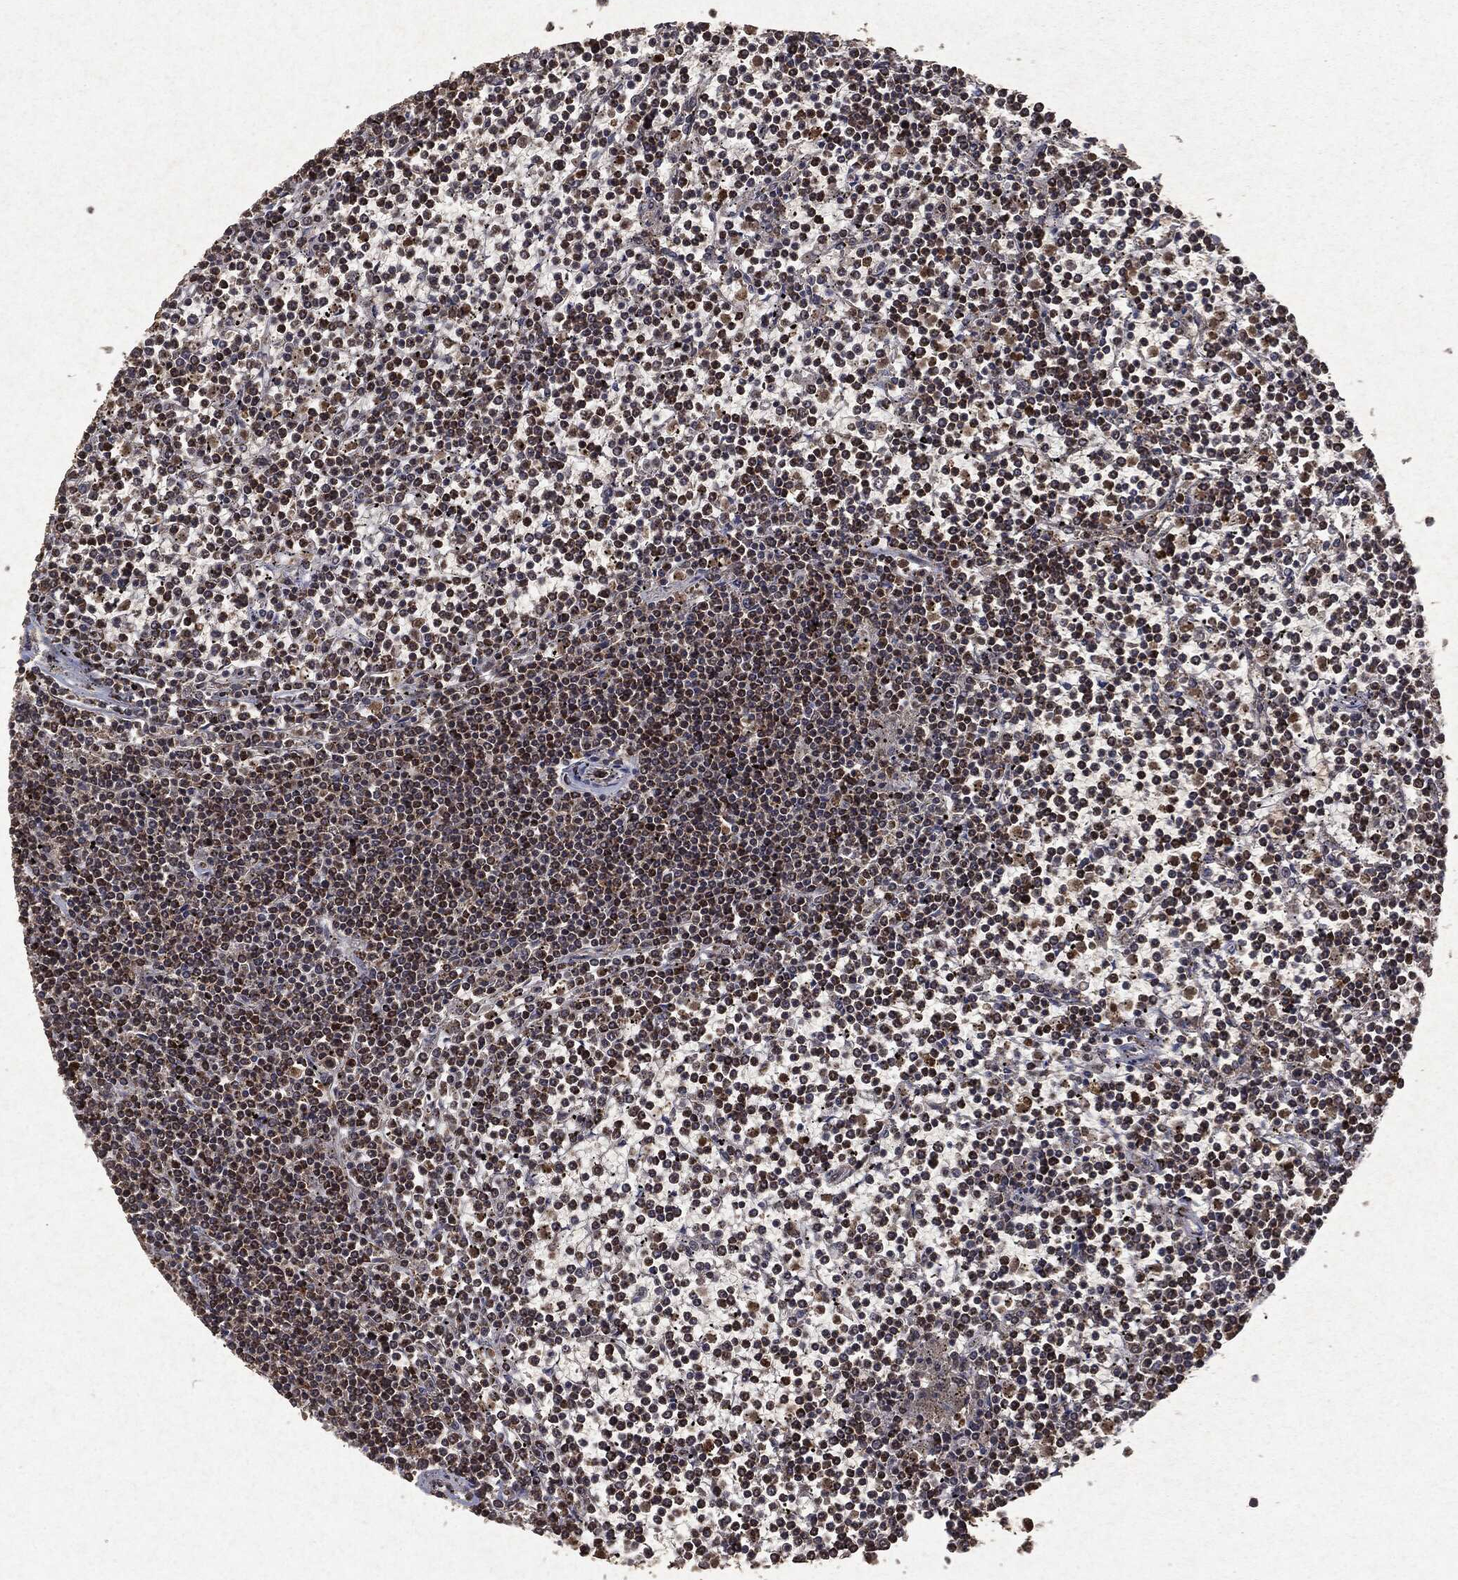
{"staining": {"intensity": "moderate", "quantity": "<25%", "location": "nuclear"}, "tissue": "lymphoma", "cell_type": "Tumor cells", "image_type": "cancer", "snomed": [{"axis": "morphology", "description": "Malignant lymphoma, non-Hodgkin's type, Low grade"}, {"axis": "topography", "description": "Spleen"}], "caption": "Protein analysis of malignant lymphoma, non-Hodgkin's type (low-grade) tissue shows moderate nuclear positivity in approximately <25% of tumor cells. The protein is stained brown, and the nuclei are stained in blue (DAB (3,3'-diaminobenzidine) IHC with brightfield microscopy, high magnification).", "gene": "PEBP1", "patient": {"sex": "female", "age": 19}}